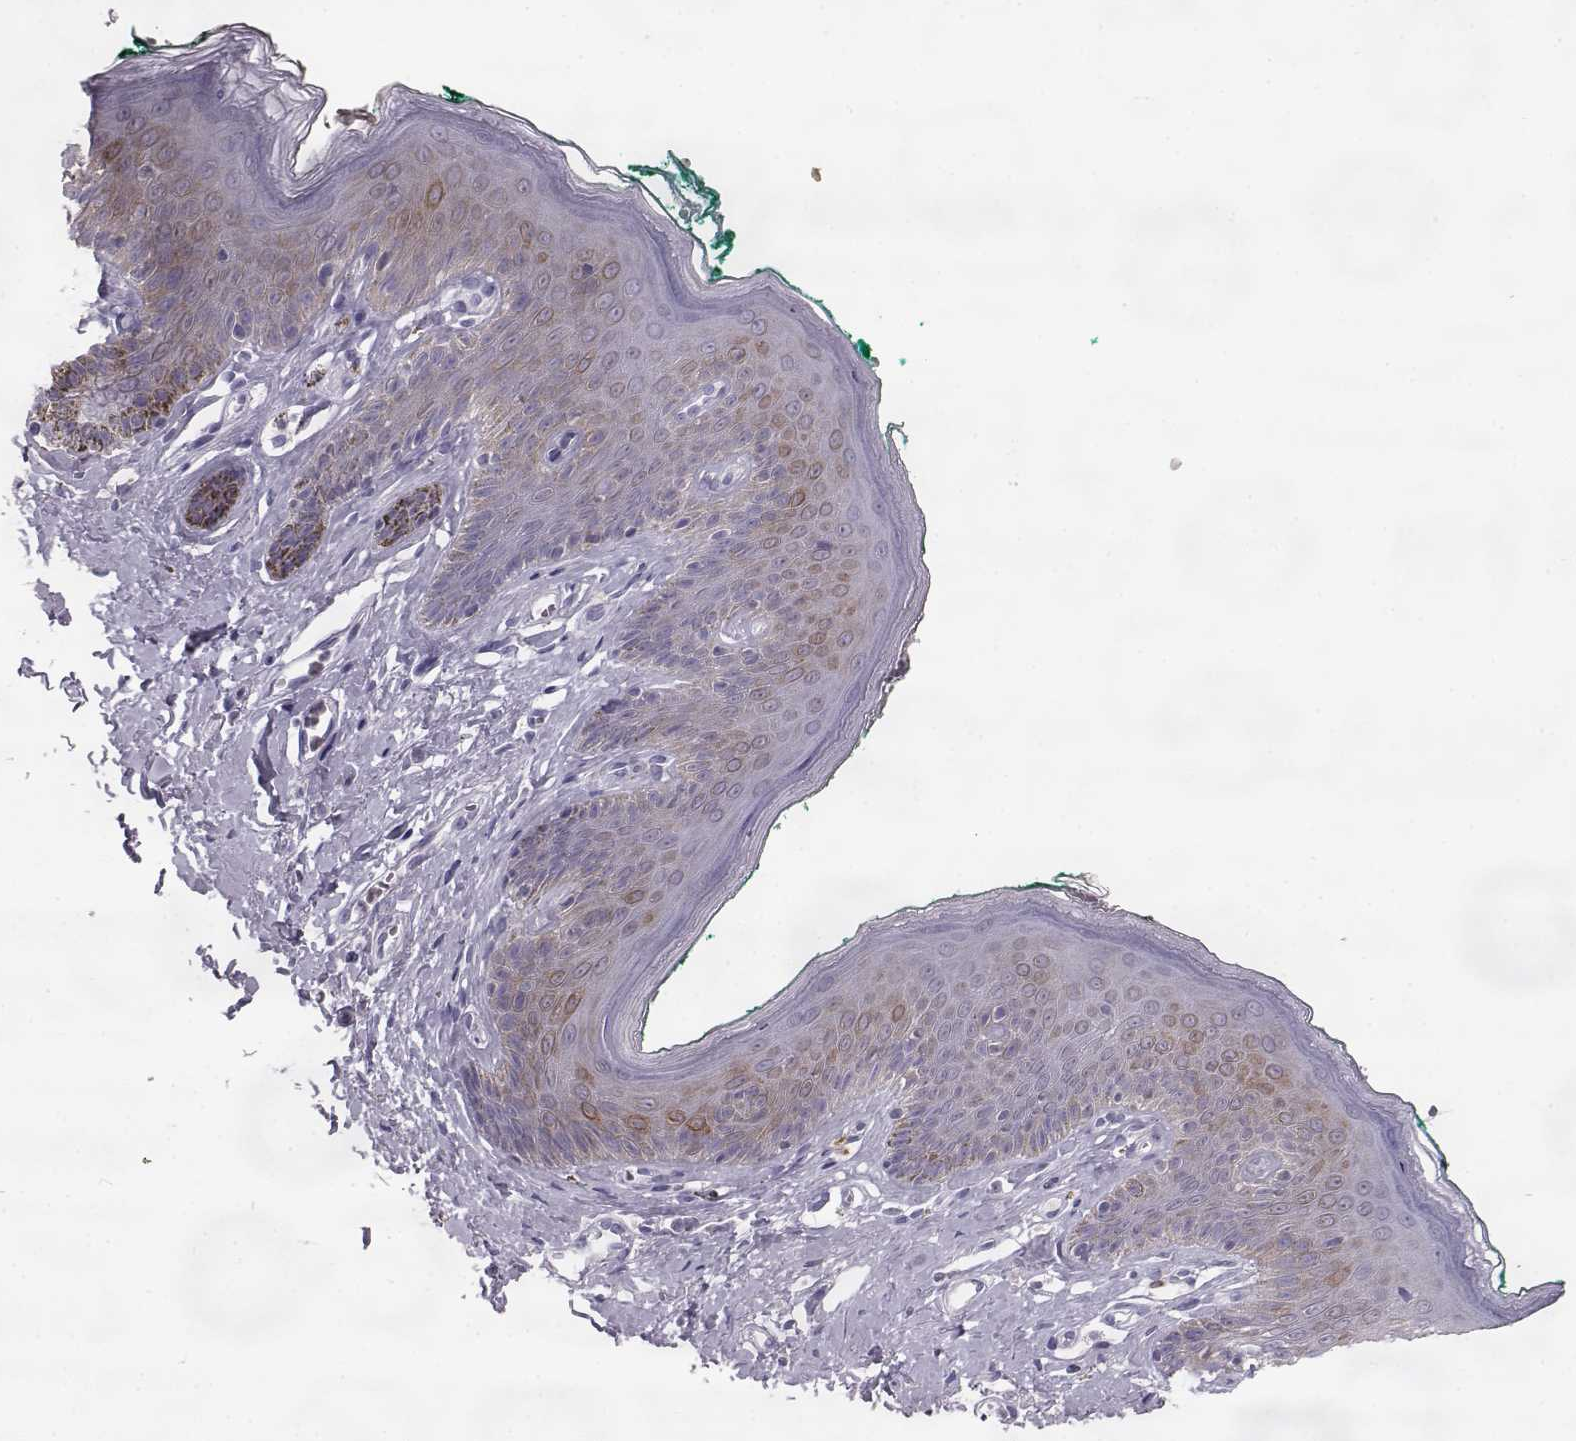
{"staining": {"intensity": "moderate", "quantity": "<25%", "location": "cytoplasmic/membranous"}, "tissue": "skin", "cell_type": "Epidermal cells", "image_type": "normal", "snomed": [{"axis": "morphology", "description": "Normal tissue, NOS"}, {"axis": "topography", "description": "Vulva"}], "caption": "Epidermal cells demonstrate low levels of moderate cytoplasmic/membranous positivity in approximately <25% of cells in normal human skin. (IHC, brightfield microscopy, high magnification).", "gene": "ELOVL5", "patient": {"sex": "female", "age": 66}}